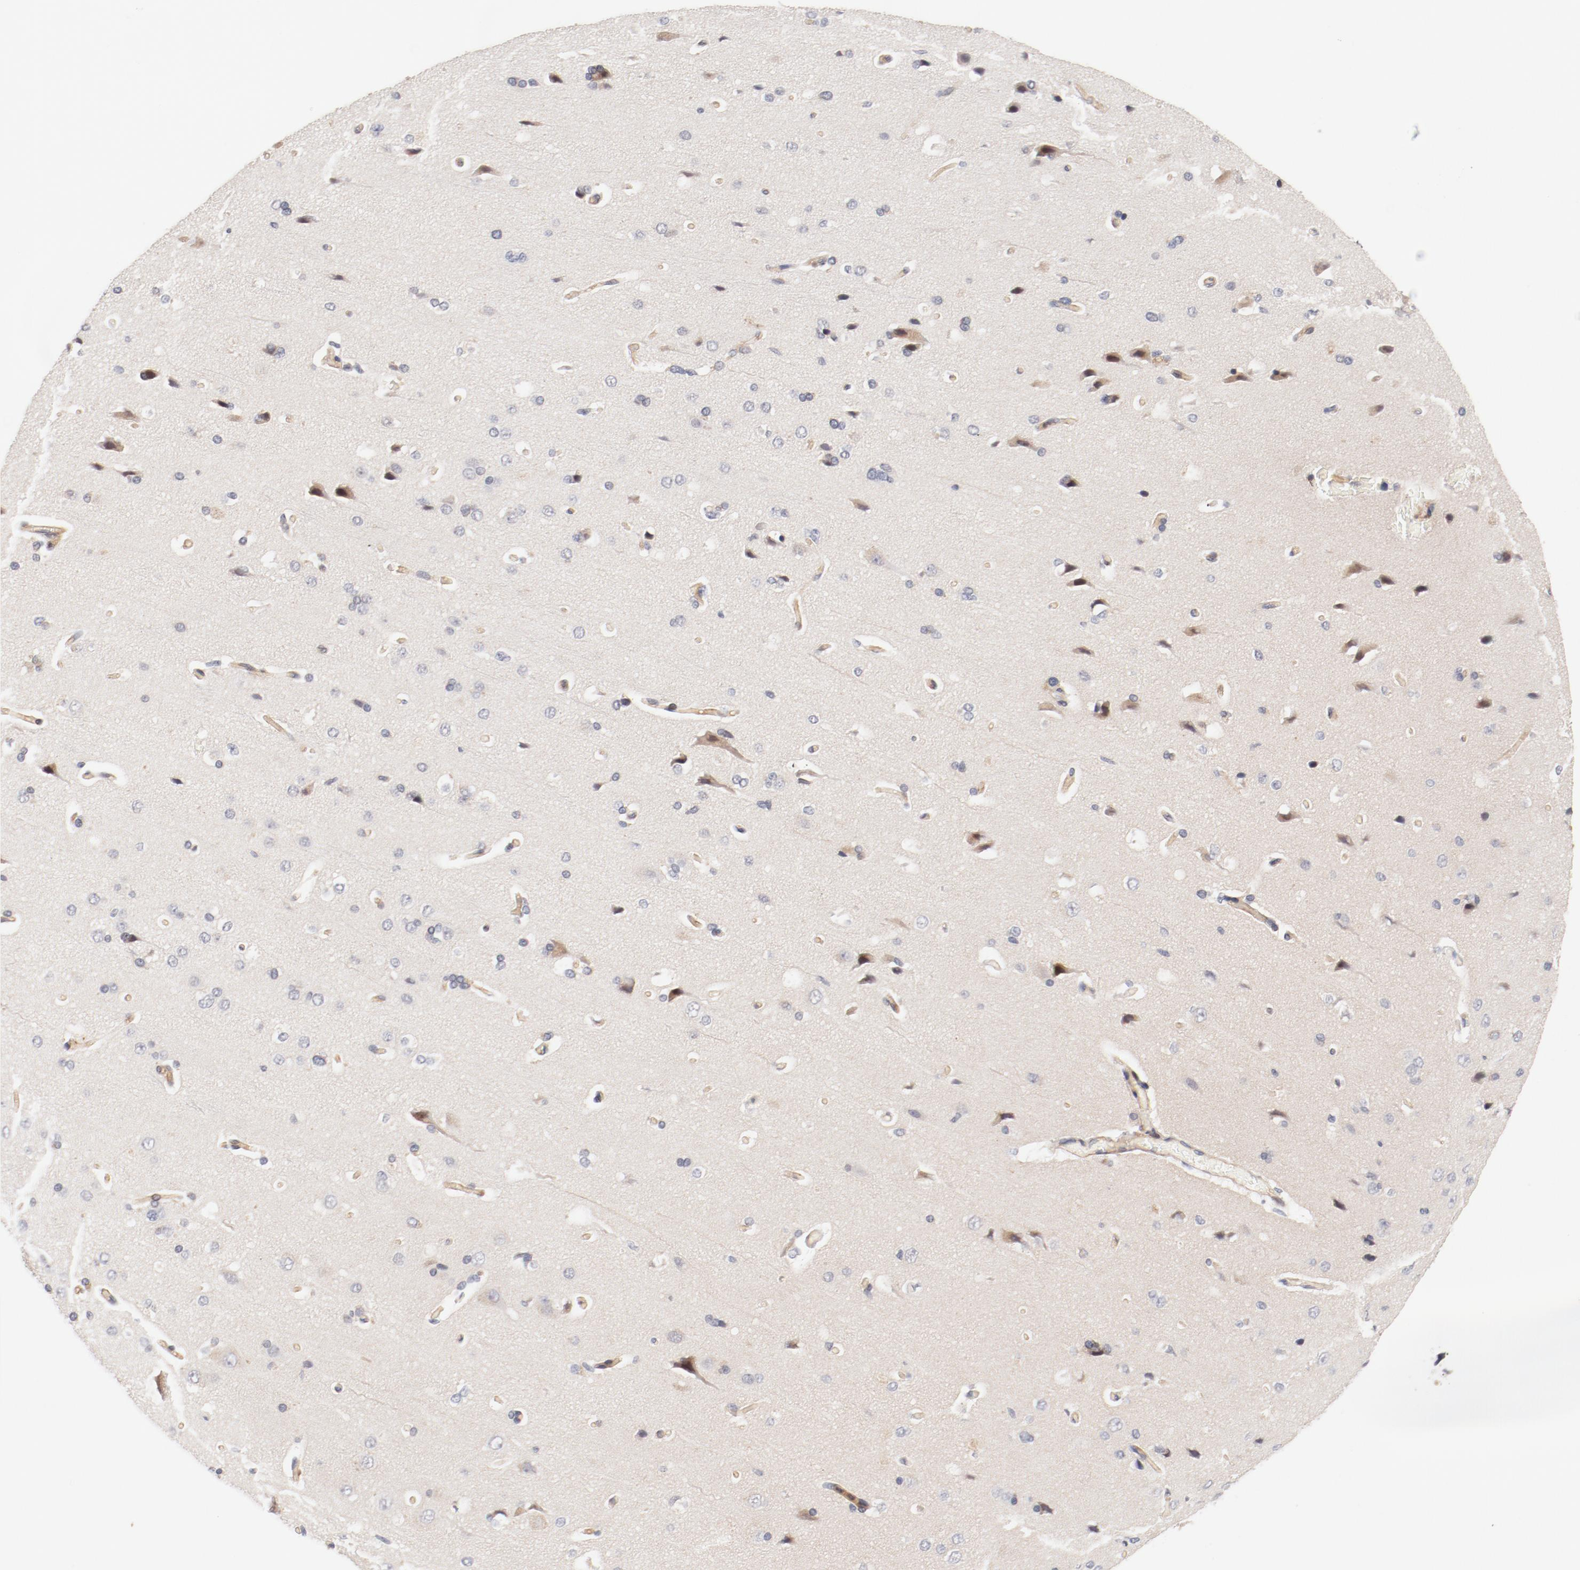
{"staining": {"intensity": "weak", "quantity": "25%-75%", "location": "cytoplasmic/membranous"}, "tissue": "cerebral cortex", "cell_type": "Endothelial cells", "image_type": "normal", "snomed": [{"axis": "morphology", "description": "Normal tissue, NOS"}, {"axis": "topography", "description": "Cerebral cortex"}], "caption": "This micrograph demonstrates IHC staining of normal human cerebral cortex, with low weak cytoplasmic/membranous expression in about 25%-75% of endothelial cells.", "gene": "ZNF267", "patient": {"sex": "male", "age": 62}}